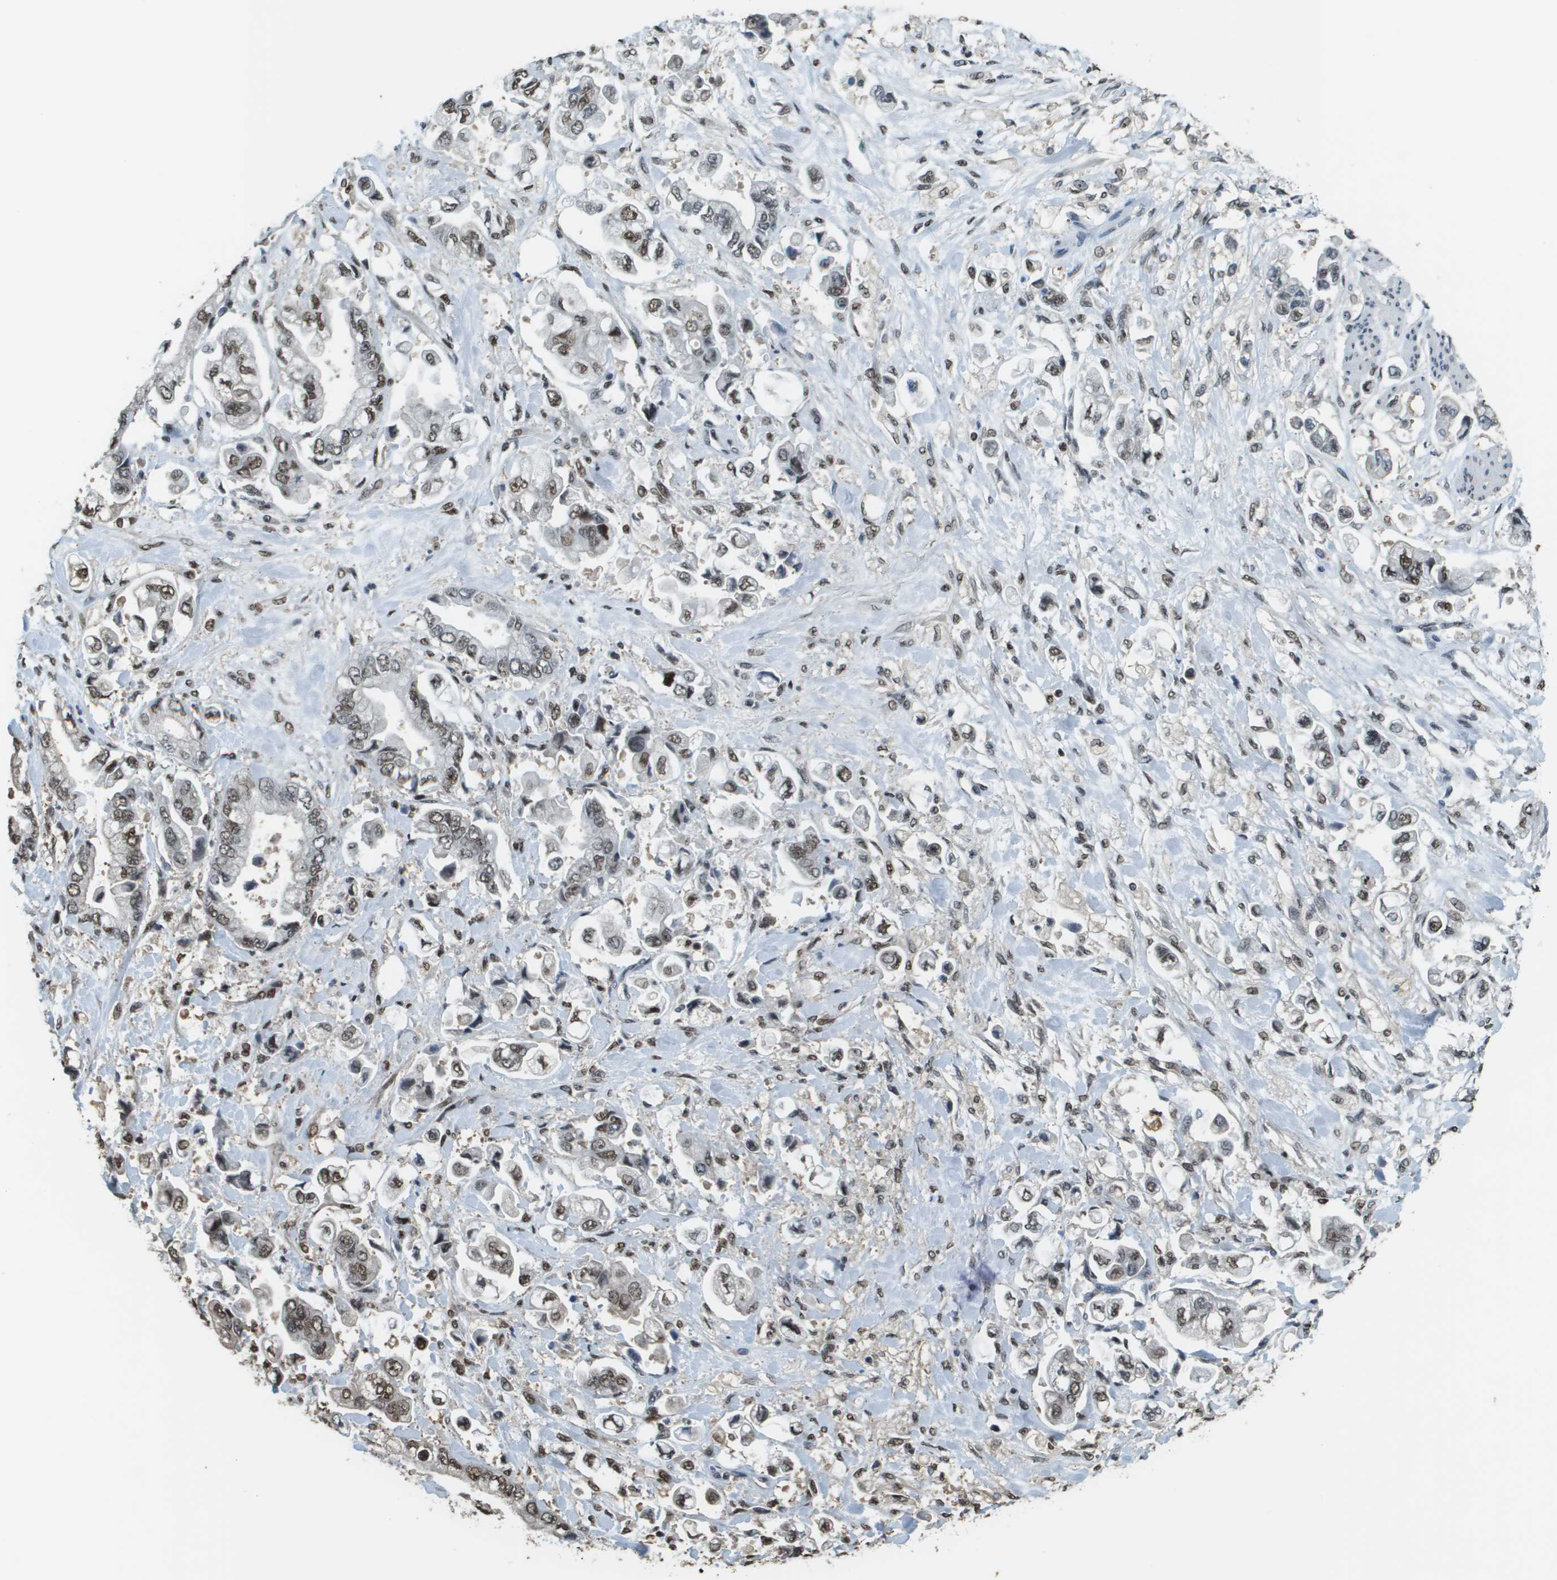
{"staining": {"intensity": "moderate", "quantity": ">75%", "location": "nuclear"}, "tissue": "stomach cancer", "cell_type": "Tumor cells", "image_type": "cancer", "snomed": [{"axis": "morphology", "description": "Normal tissue, NOS"}, {"axis": "morphology", "description": "Adenocarcinoma, NOS"}, {"axis": "topography", "description": "Stomach"}], "caption": "Immunohistochemistry (IHC) image of neoplastic tissue: human adenocarcinoma (stomach) stained using immunohistochemistry (IHC) reveals medium levels of moderate protein expression localized specifically in the nuclear of tumor cells, appearing as a nuclear brown color.", "gene": "SP100", "patient": {"sex": "male", "age": 62}}